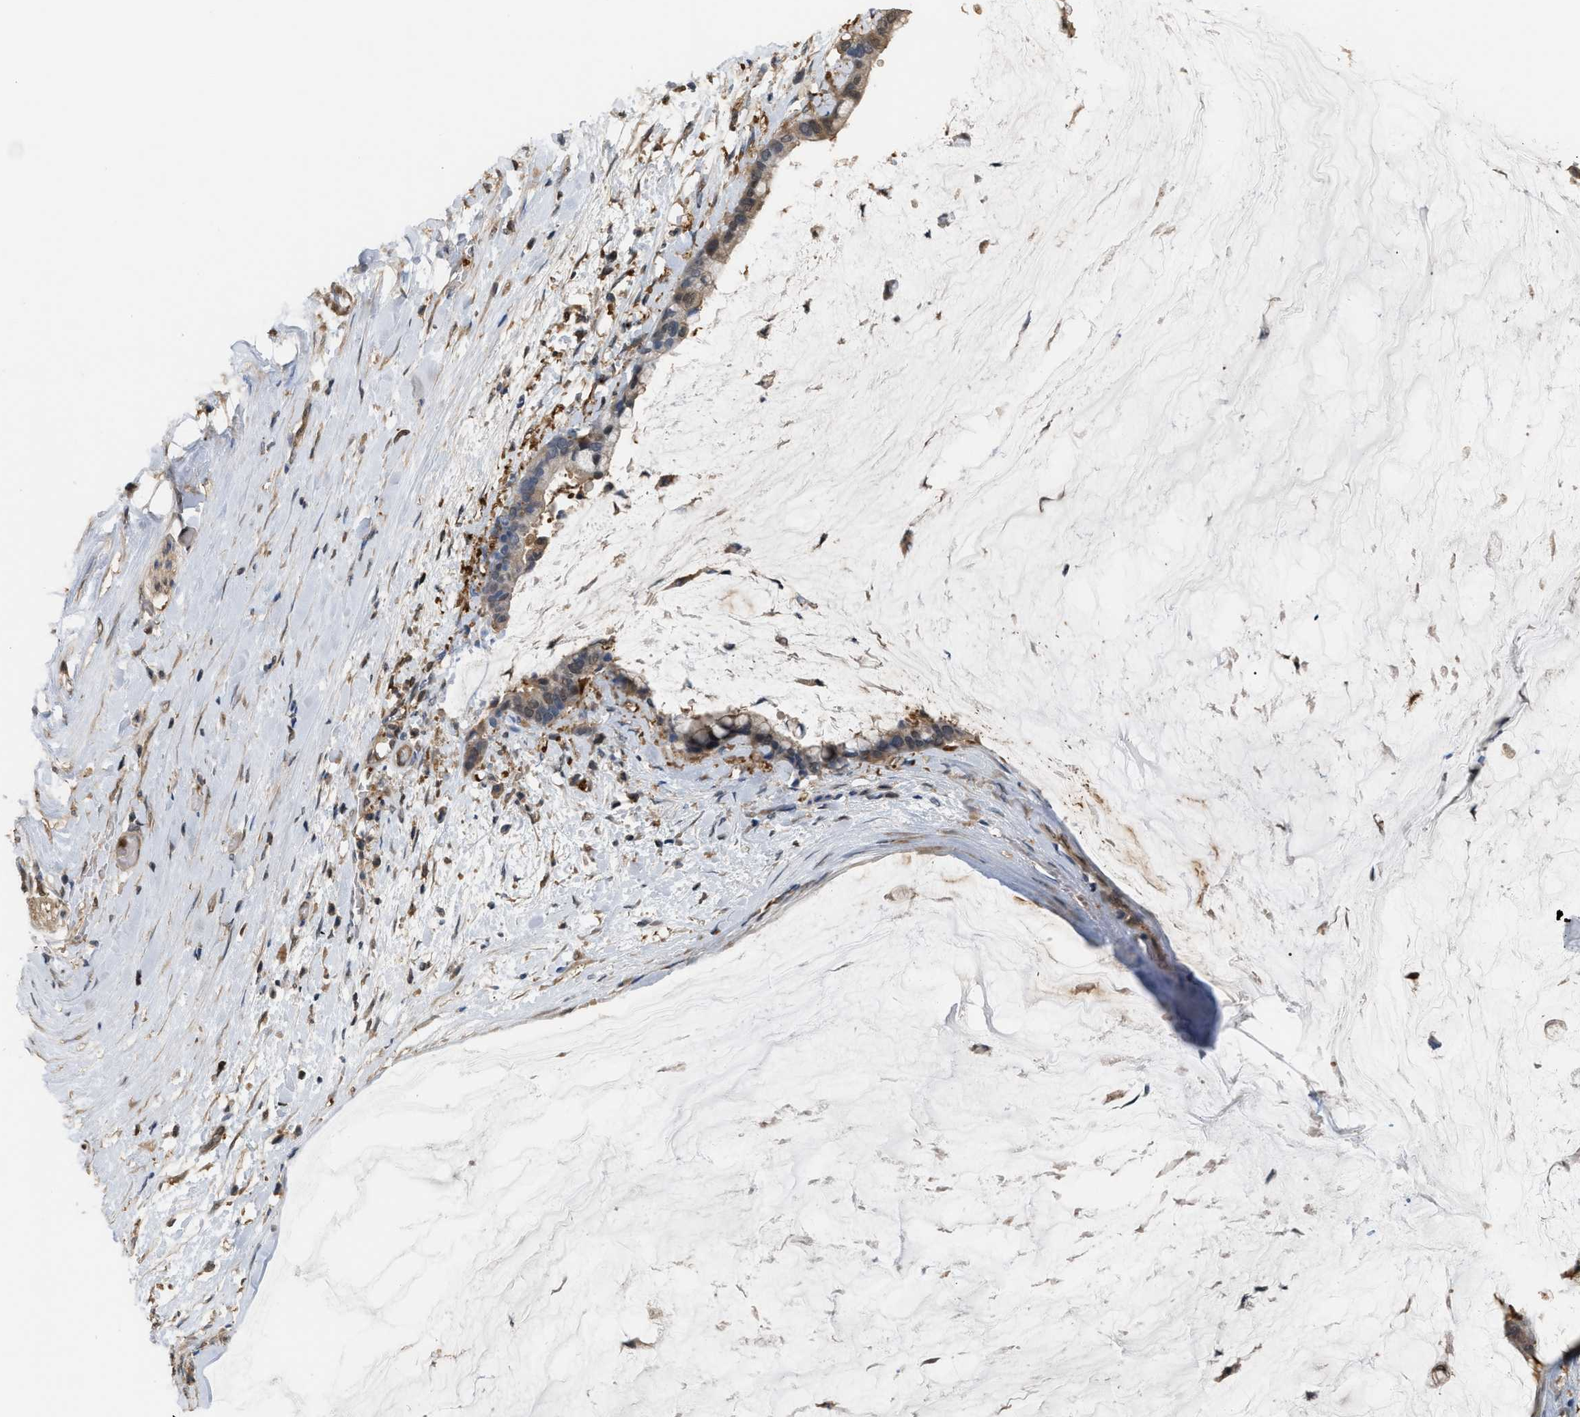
{"staining": {"intensity": "moderate", "quantity": ">75%", "location": "cytoplasmic/membranous"}, "tissue": "pancreatic cancer", "cell_type": "Tumor cells", "image_type": "cancer", "snomed": [{"axis": "morphology", "description": "Adenocarcinoma, NOS"}, {"axis": "topography", "description": "Pancreas"}], "caption": "This image demonstrates pancreatic cancer stained with immunohistochemistry to label a protein in brown. The cytoplasmic/membranous of tumor cells show moderate positivity for the protein. Nuclei are counter-stained blue.", "gene": "MTPN", "patient": {"sex": "male", "age": 41}}